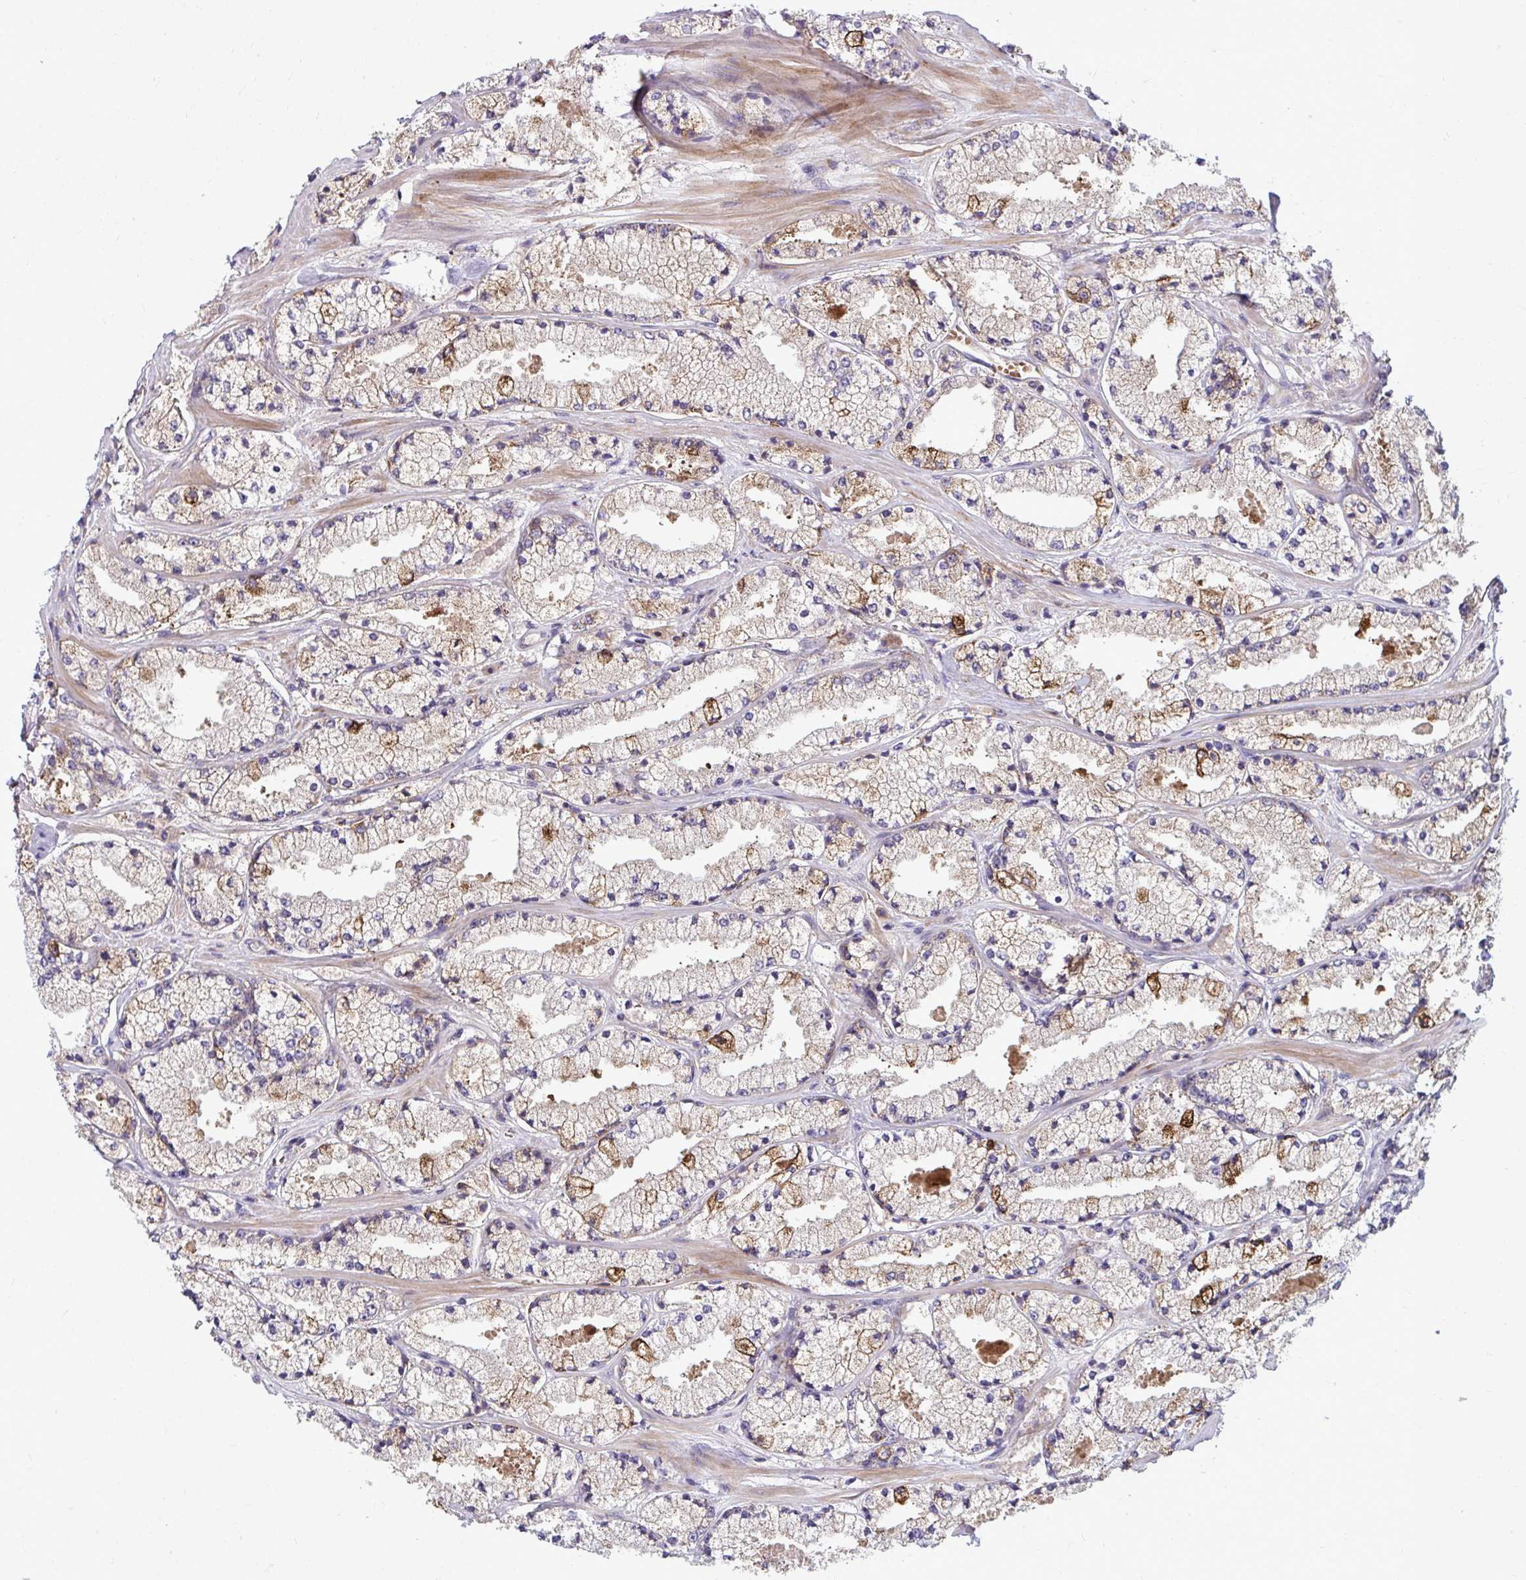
{"staining": {"intensity": "moderate", "quantity": "<25%", "location": "cytoplasmic/membranous"}, "tissue": "prostate cancer", "cell_type": "Tumor cells", "image_type": "cancer", "snomed": [{"axis": "morphology", "description": "Adenocarcinoma, High grade"}, {"axis": "topography", "description": "Prostate"}], "caption": "Protein expression by immunohistochemistry (IHC) shows moderate cytoplasmic/membranous positivity in approximately <25% of tumor cells in prostate cancer (high-grade adenocarcinoma).", "gene": "GFPT2", "patient": {"sex": "male", "age": 63}}